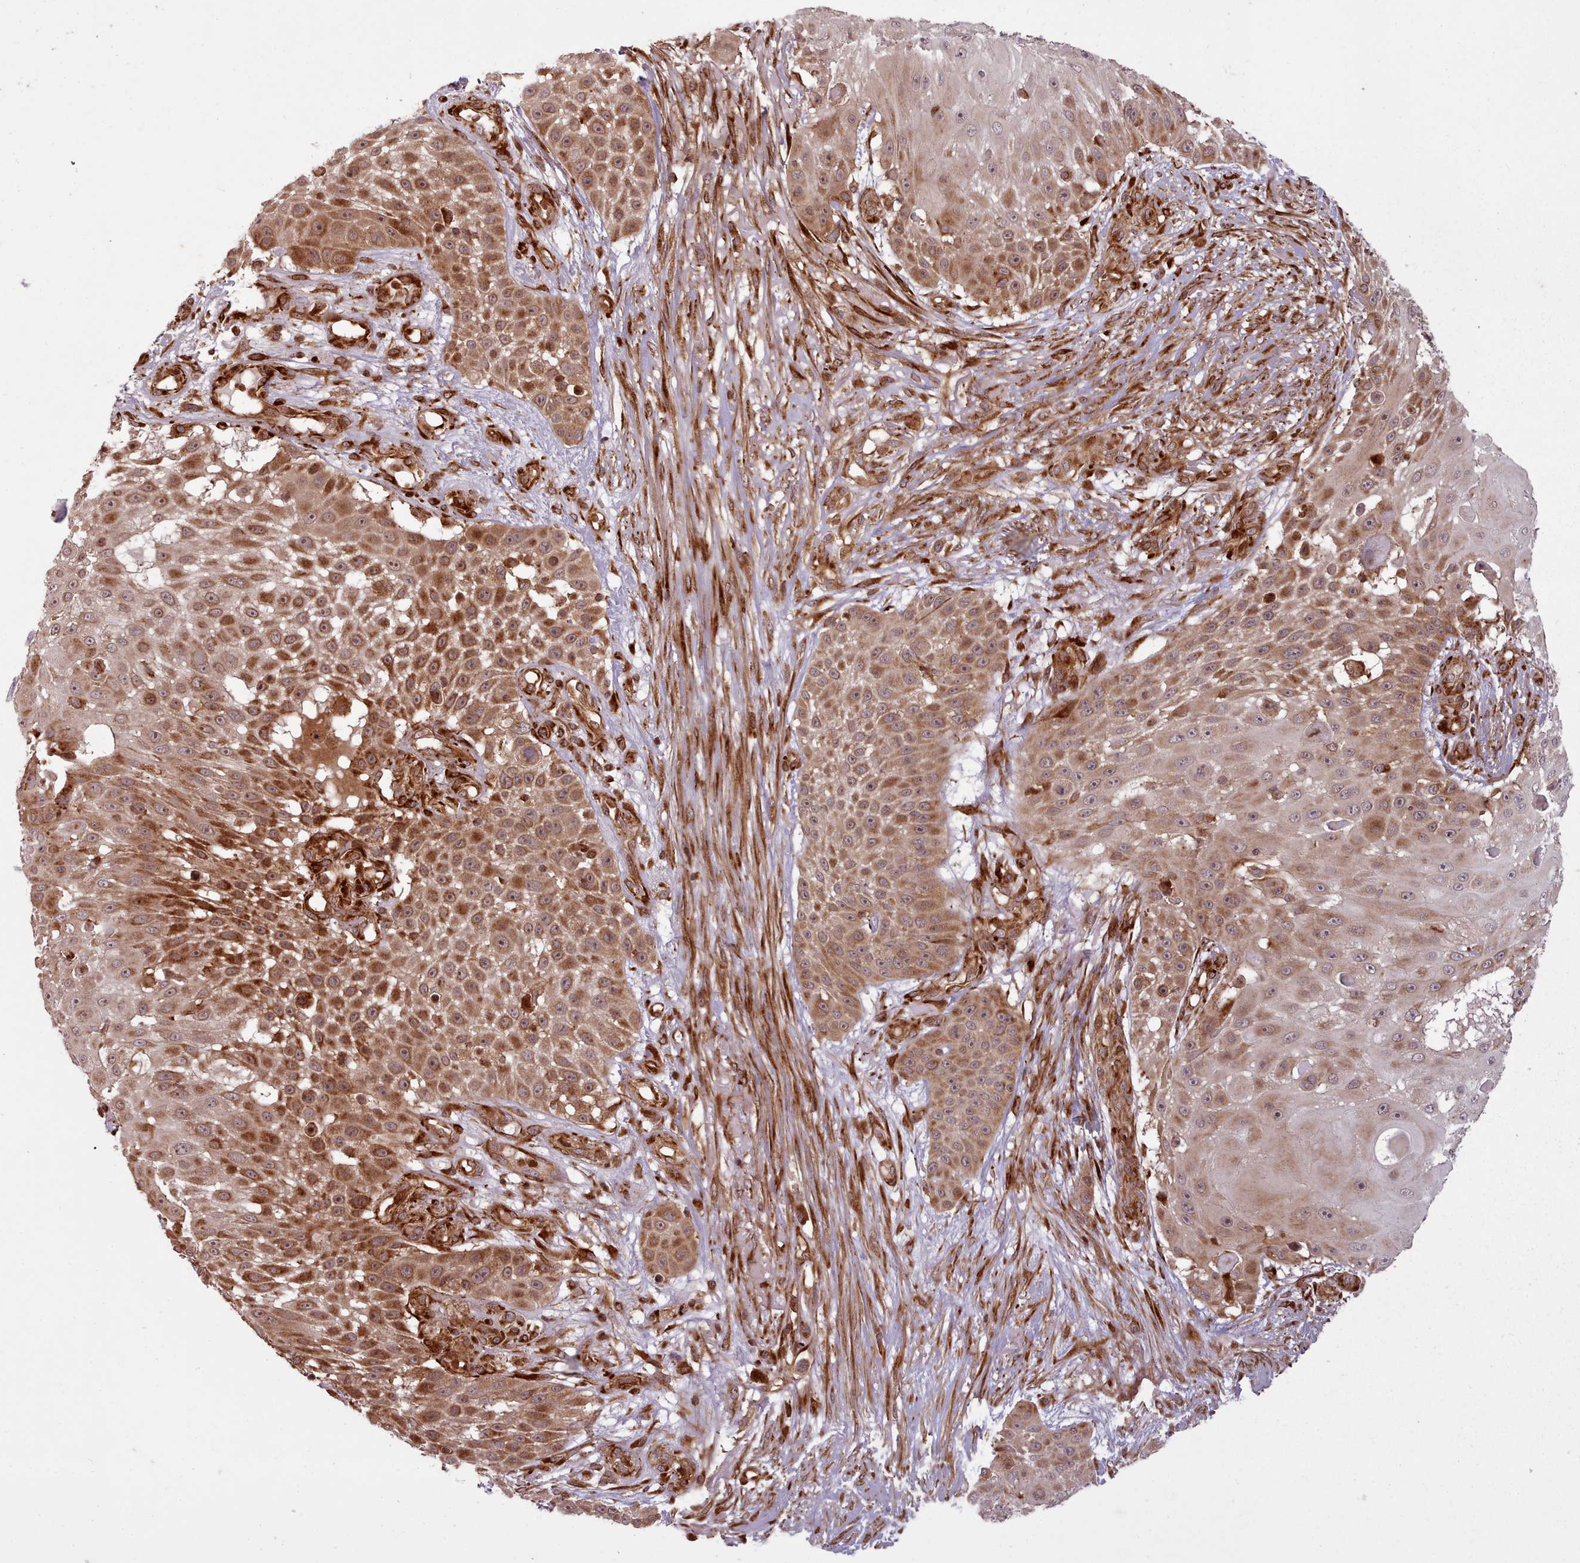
{"staining": {"intensity": "moderate", "quantity": ">75%", "location": "cytoplasmic/membranous"}, "tissue": "skin cancer", "cell_type": "Tumor cells", "image_type": "cancer", "snomed": [{"axis": "morphology", "description": "Squamous cell carcinoma, NOS"}, {"axis": "topography", "description": "Skin"}], "caption": "Immunohistochemistry staining of skin cancer (squamous cell carcinoma), which reveals medium levels of moderate cytoplasmic/membranous expression in about >75% of tumor cells indicating moderate cytoplasmic/membranous protein staining. The staining was performed using DAB (brown) for protein detection and nuclei were counterstained in hematoxylin (blue).", "gene": "NLRP7", "patient": {"sex": "female", "age": 86}}